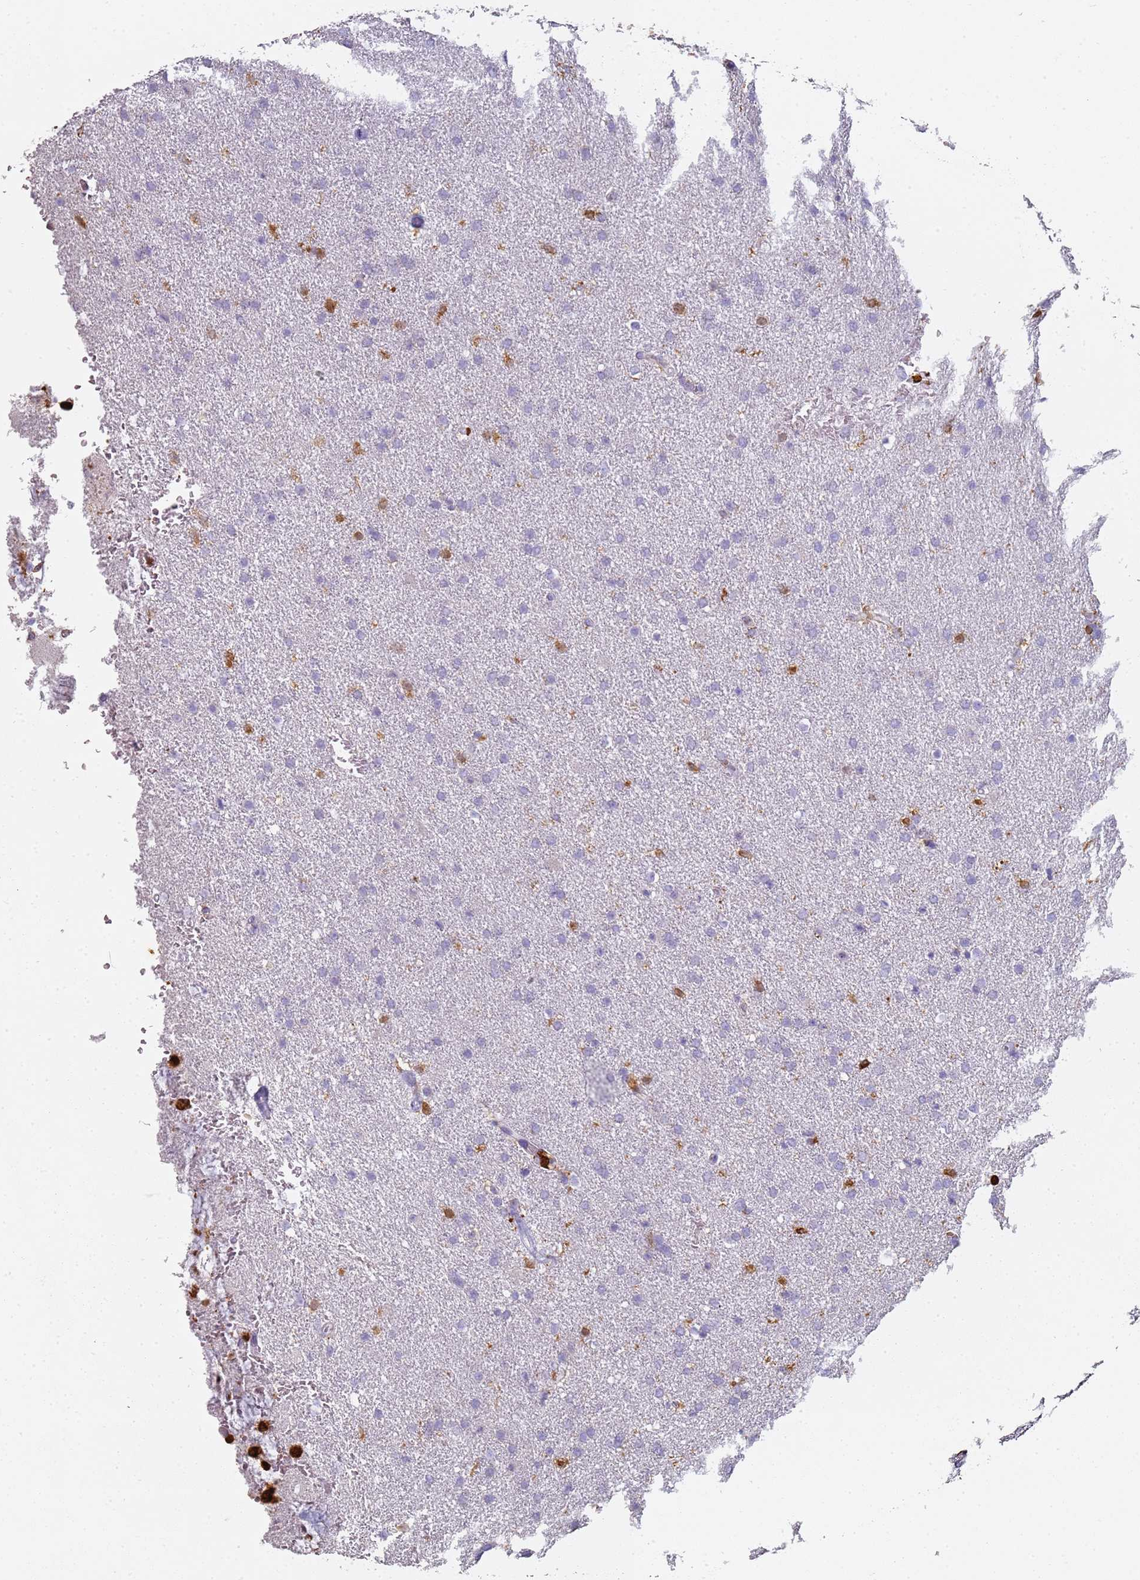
{"staining": {"intensity": "negative", "quantity": "none", "location": "none"}, "tissue": "glioma", "cell_type": "Tumor cells", "image_type": "cancer", "snomed": [{"axis": "morphology", "description": "Glioma, malignant, High grade"}, {"axis": "topography", "description": "Brain"}], "caption": "This photomicrograph is of high-grade glioma (malignant) stained with immunohistochemistry to label a protein in brown with the nuclei are counter-stained blue. There is no expression in tumor cells.", "gene": "S100A4", "patient": {"sex": "male", "age": 72}}